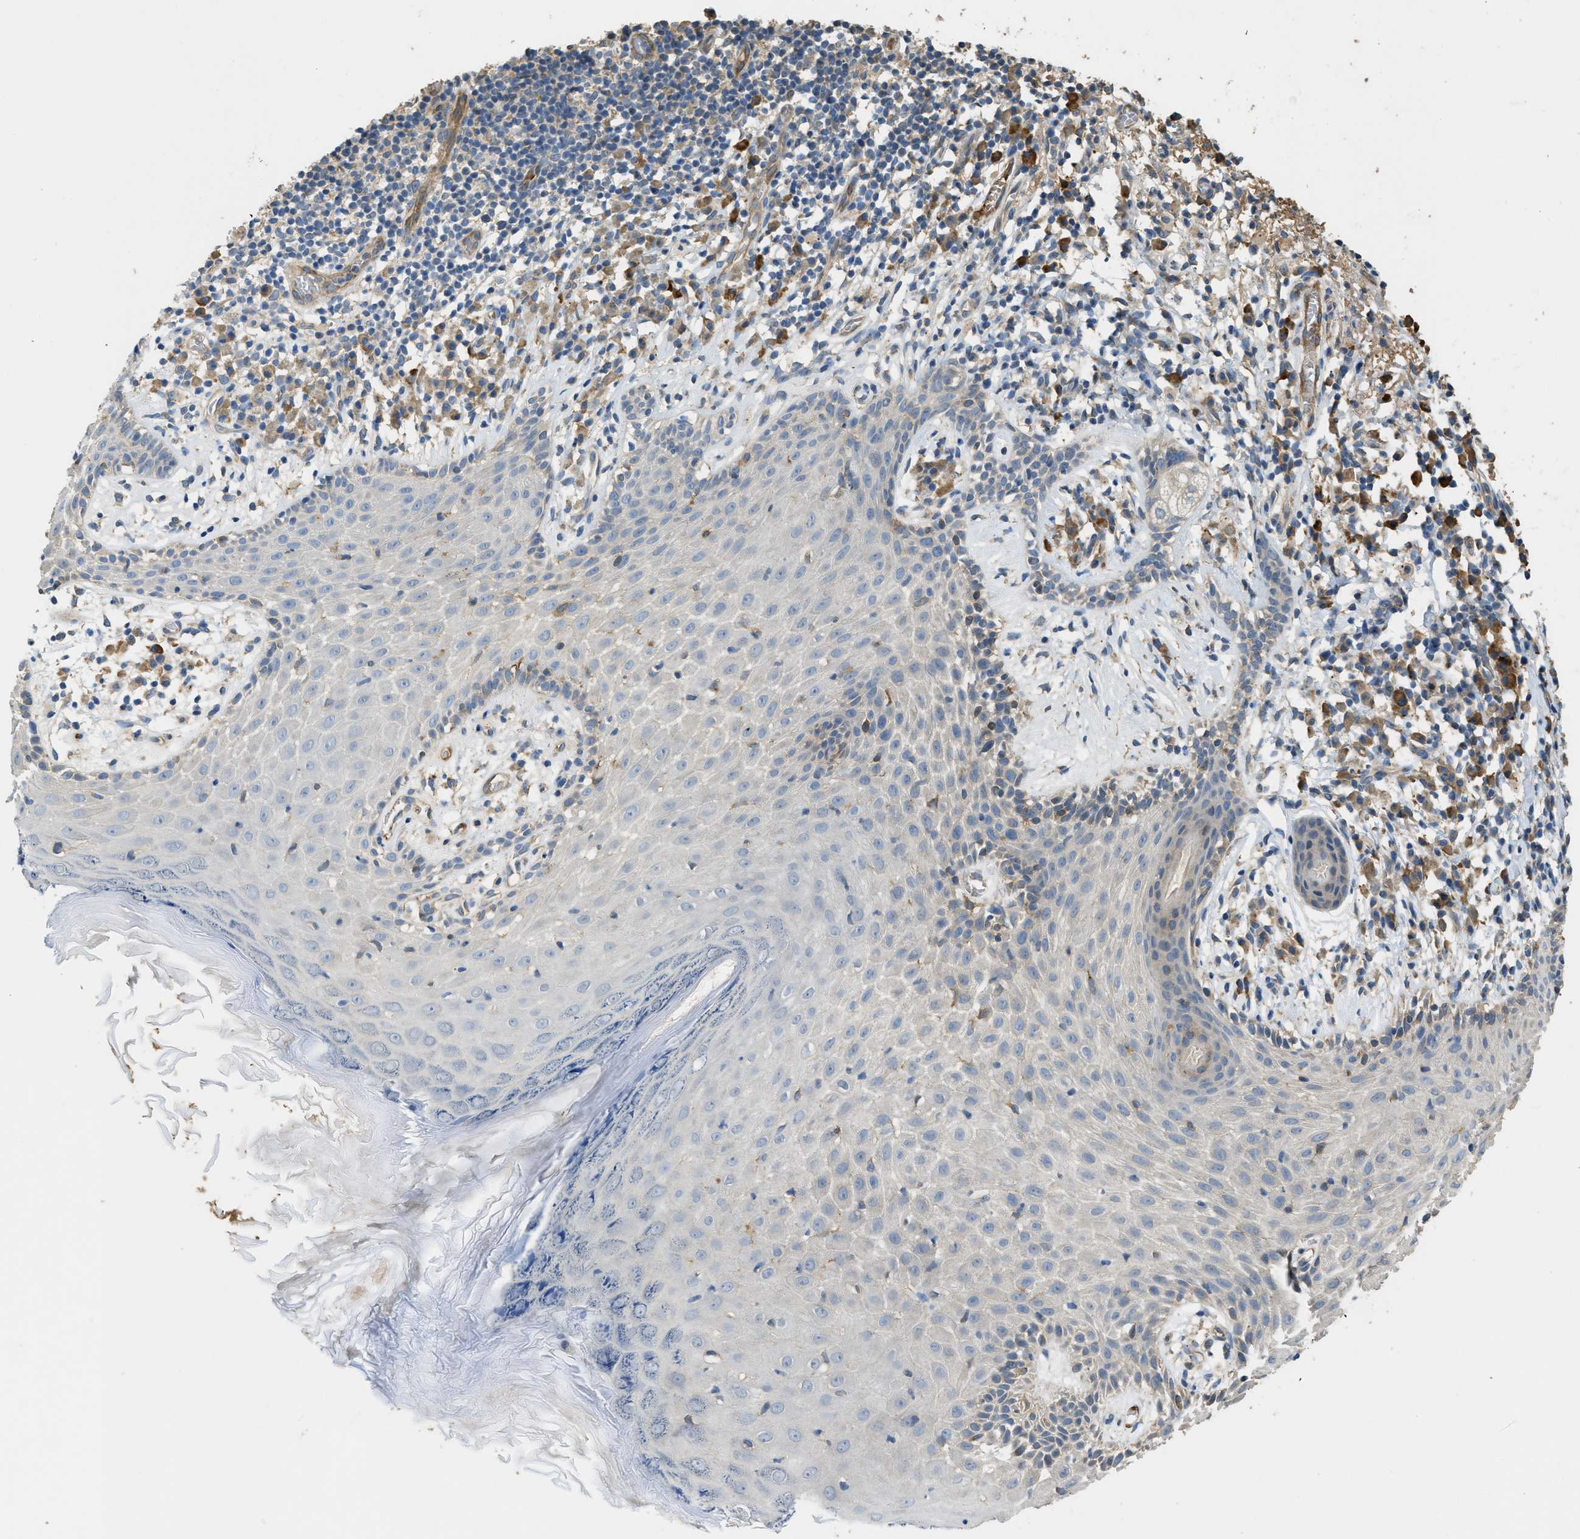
{"staining": {"intensity": "weak", "quantity": "<25%", "location": "cytoplasmic/membranous"}, "tissue": "skin cancer", "cell_type": "Tumor cells", "image_type": "cancer", "snomed": [{"axis": "morphology", "description": "Basal cell carcinoma"}, {"axis": "topography", "description": "Skin"}], "caption": "Immunohistochemistry (IHC) micrograph of neoplastic tissue: human basal cell carcinoma (skin) stained with DAB (3,3'-diaminobenzidine) shows no significant protein staining in tumor cells.", "gene": "RIPK2", "patient": {"sex": "male", "age": 85}}